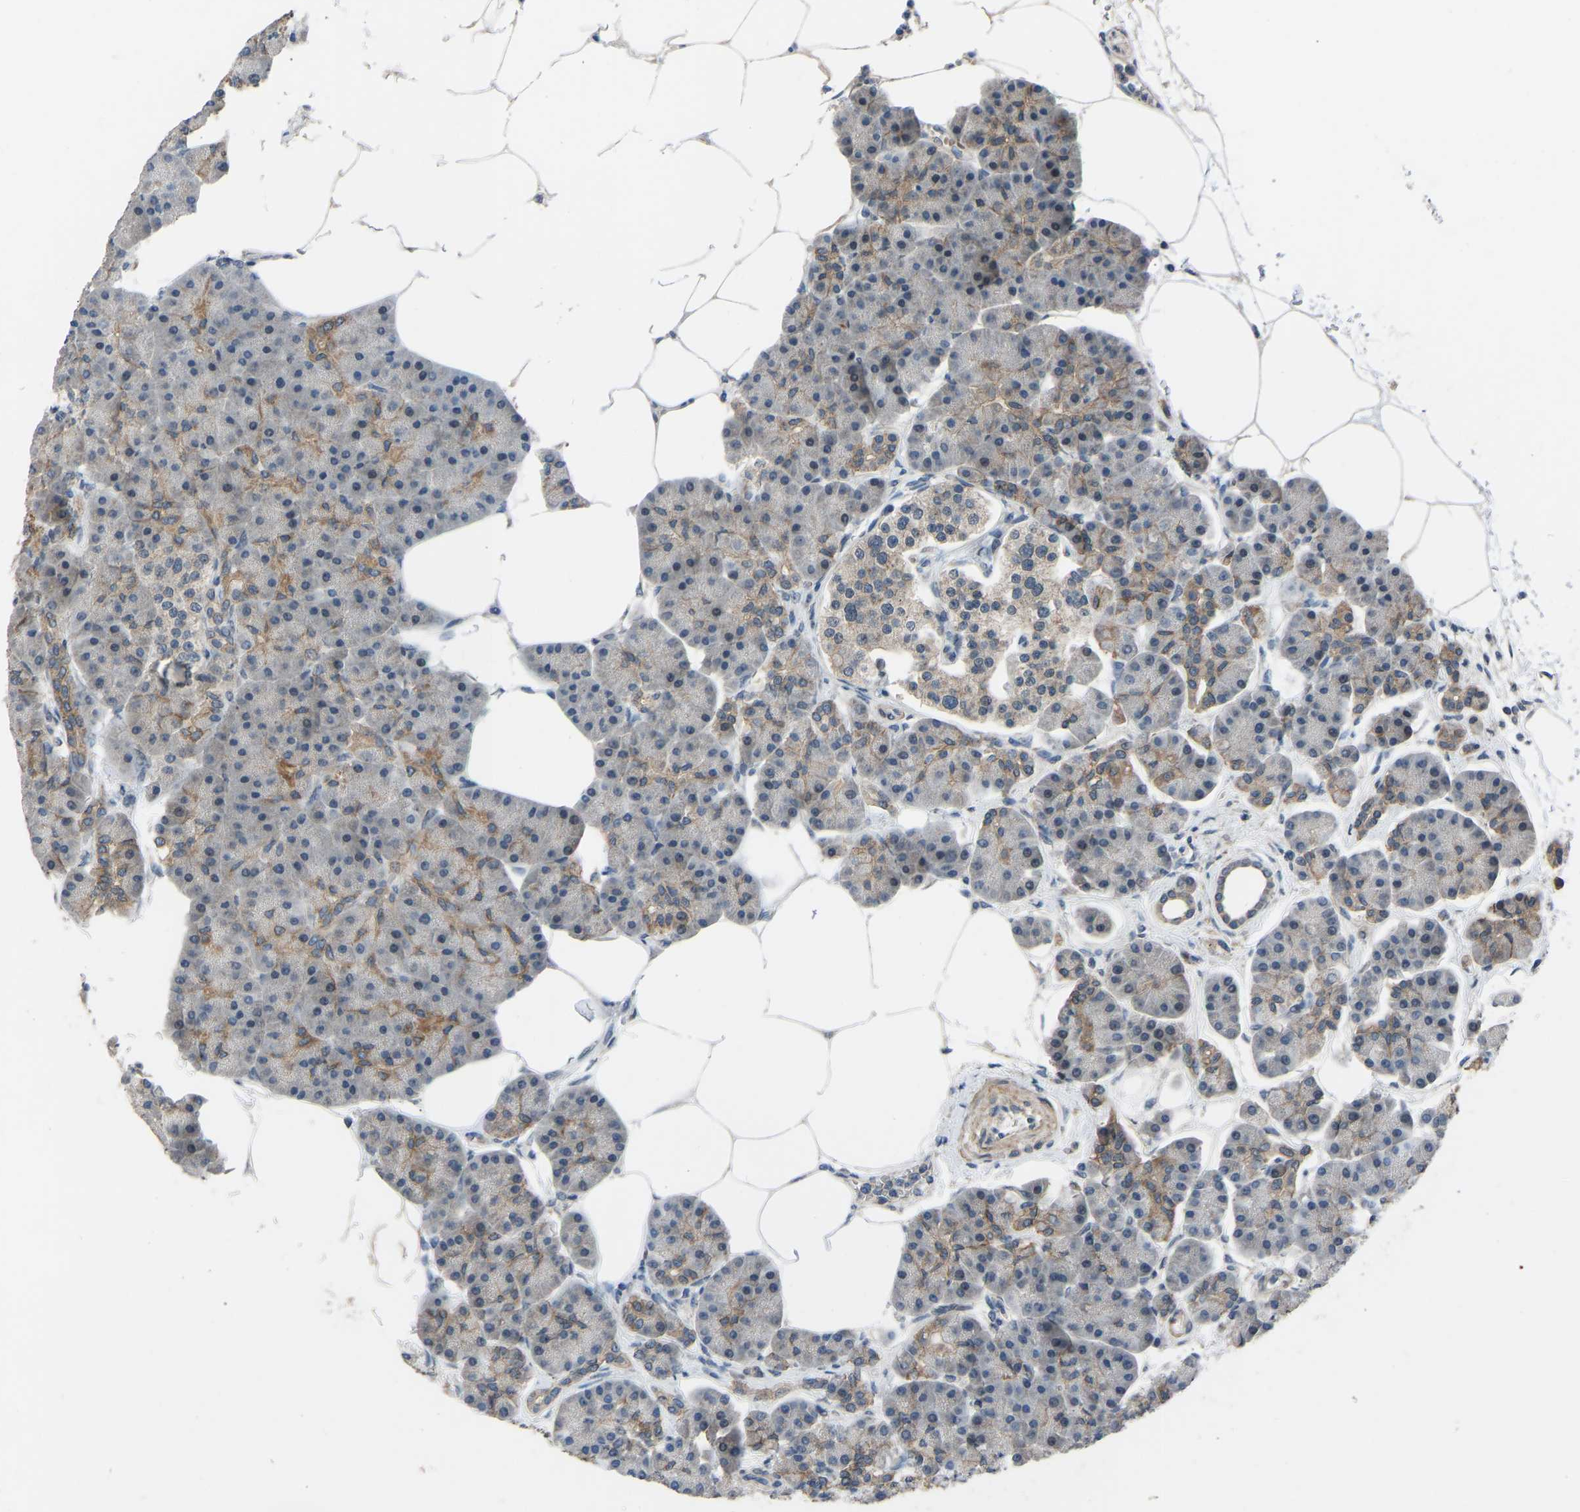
{"staining": {"intensity": "moderate", "quantity": "25%-75%", "location": "cytoplasmic/membranous"}, "tissue": "pancreas", "cell_type": "Exocrine glandular cells", "image_type": "normal", "snomed": [{"axis": "morphology", "description": "Normal tissue, NOS"}, {"axis": "topography", "description": "Pancreas"}], "caption": "Immunohistochemistry of unremarkable pancreas shows medium levels of moderate cytoplasmic/membranous staining in approximately 25%-75% of exocrine glandular cells.", "gene": "CDK2AP1", "patient": {"sex": "female", "age": 70}}